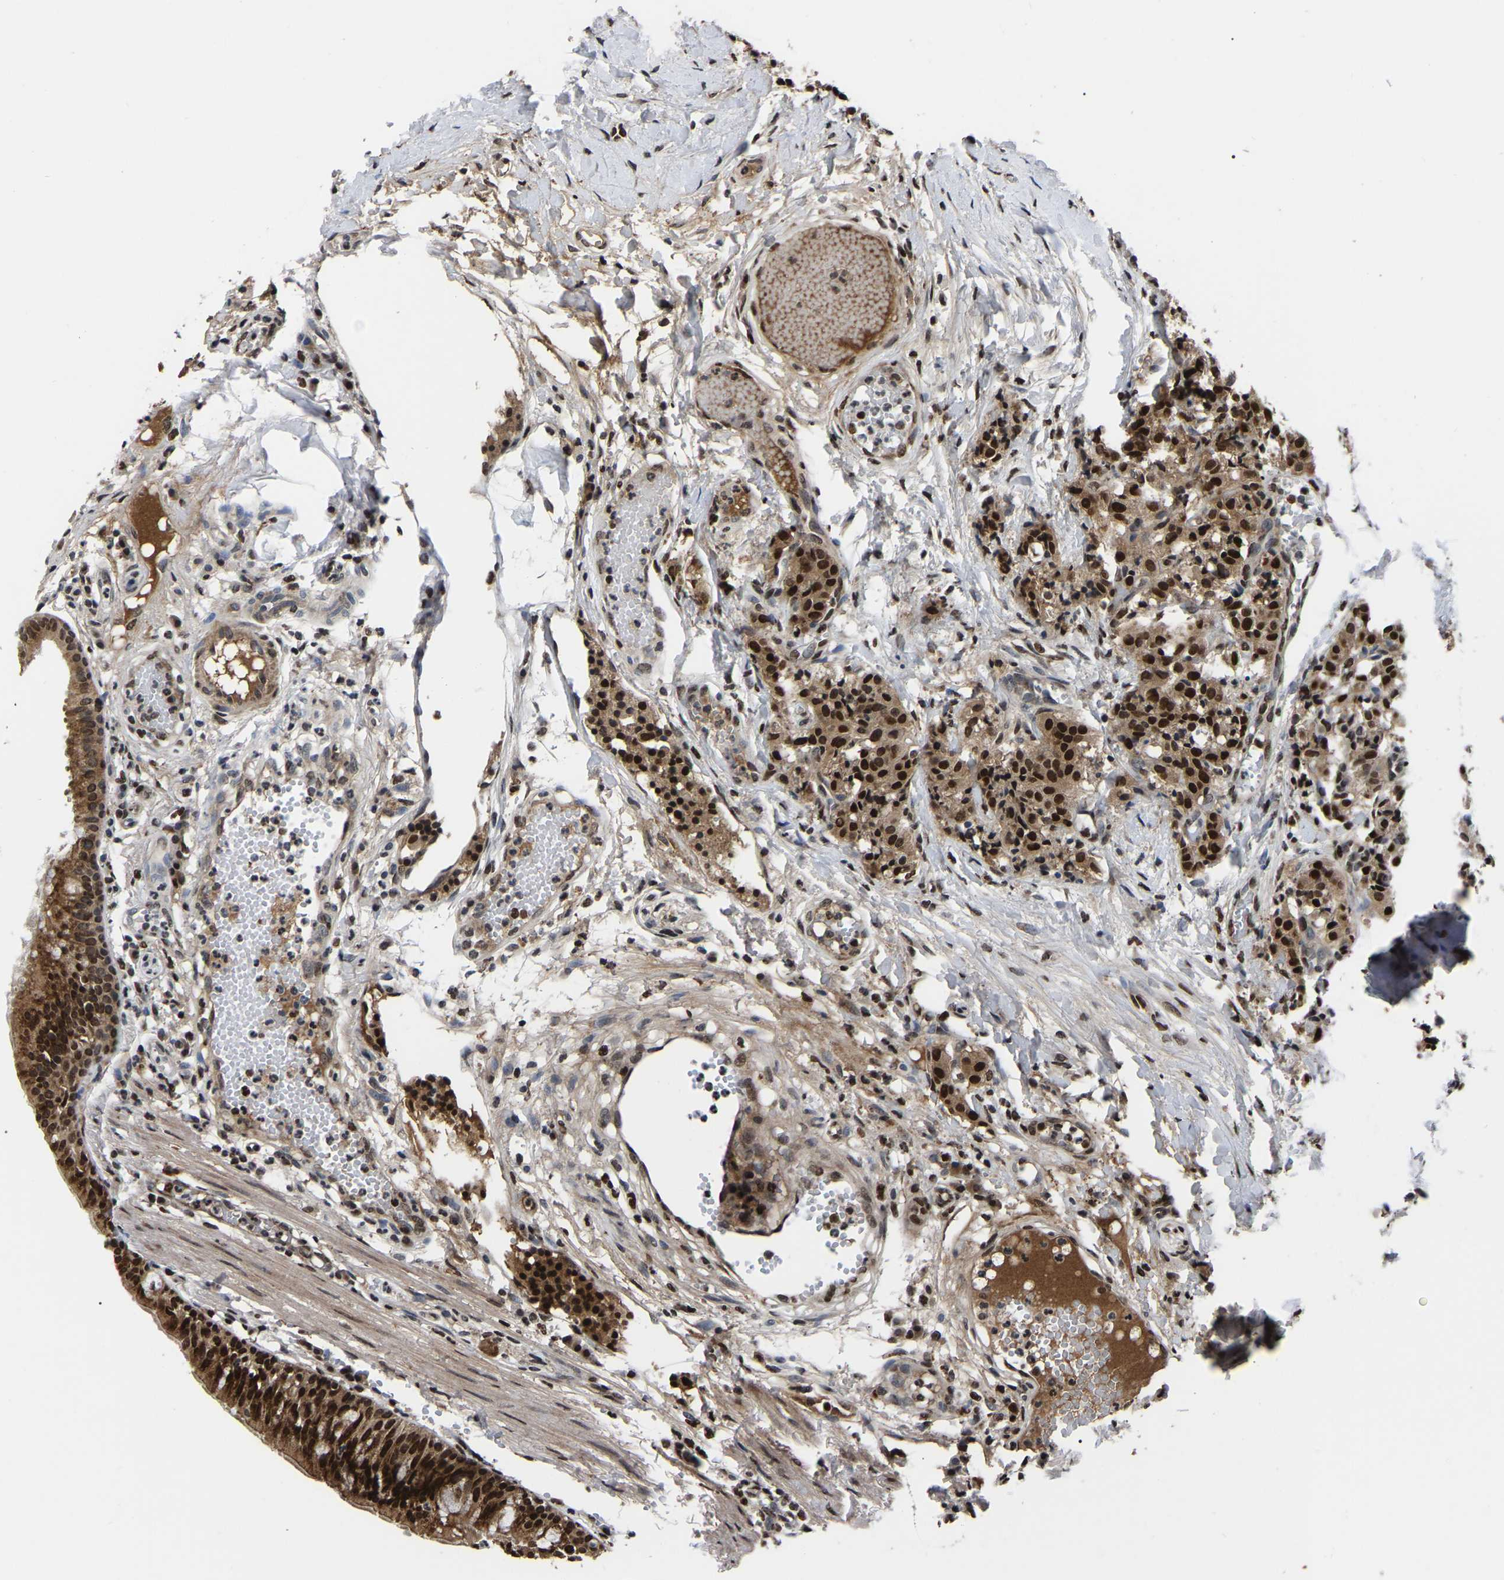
{"staining": {"intensity": "strong", "quantity": ">75%", "location": "cytoplasmic/membranous,nuclear"}, "tissue": "carcinoid", "cell_type": "Tumor cells", "image_type": "cancer", "snomed": [{"axis": "morphology", "description": "Carcinoid, malignant, NOS"}, {"axis": "topography", "description": "Lung"}], "caption": "IHC staining of carcinoid, which shows high levels of strong cytoplasmic/membranous and nuclear positivity in approximately >75% of tumor cells indicating strong cytoplasmic/membranous and nuclear protein positivity. The staining was performed using DAB (brown) for protein detection and nuclei were counterstained in hematoxylin (blue).", "gene": "TRIM35", "patient": {"sex": "male", "age": 30}}